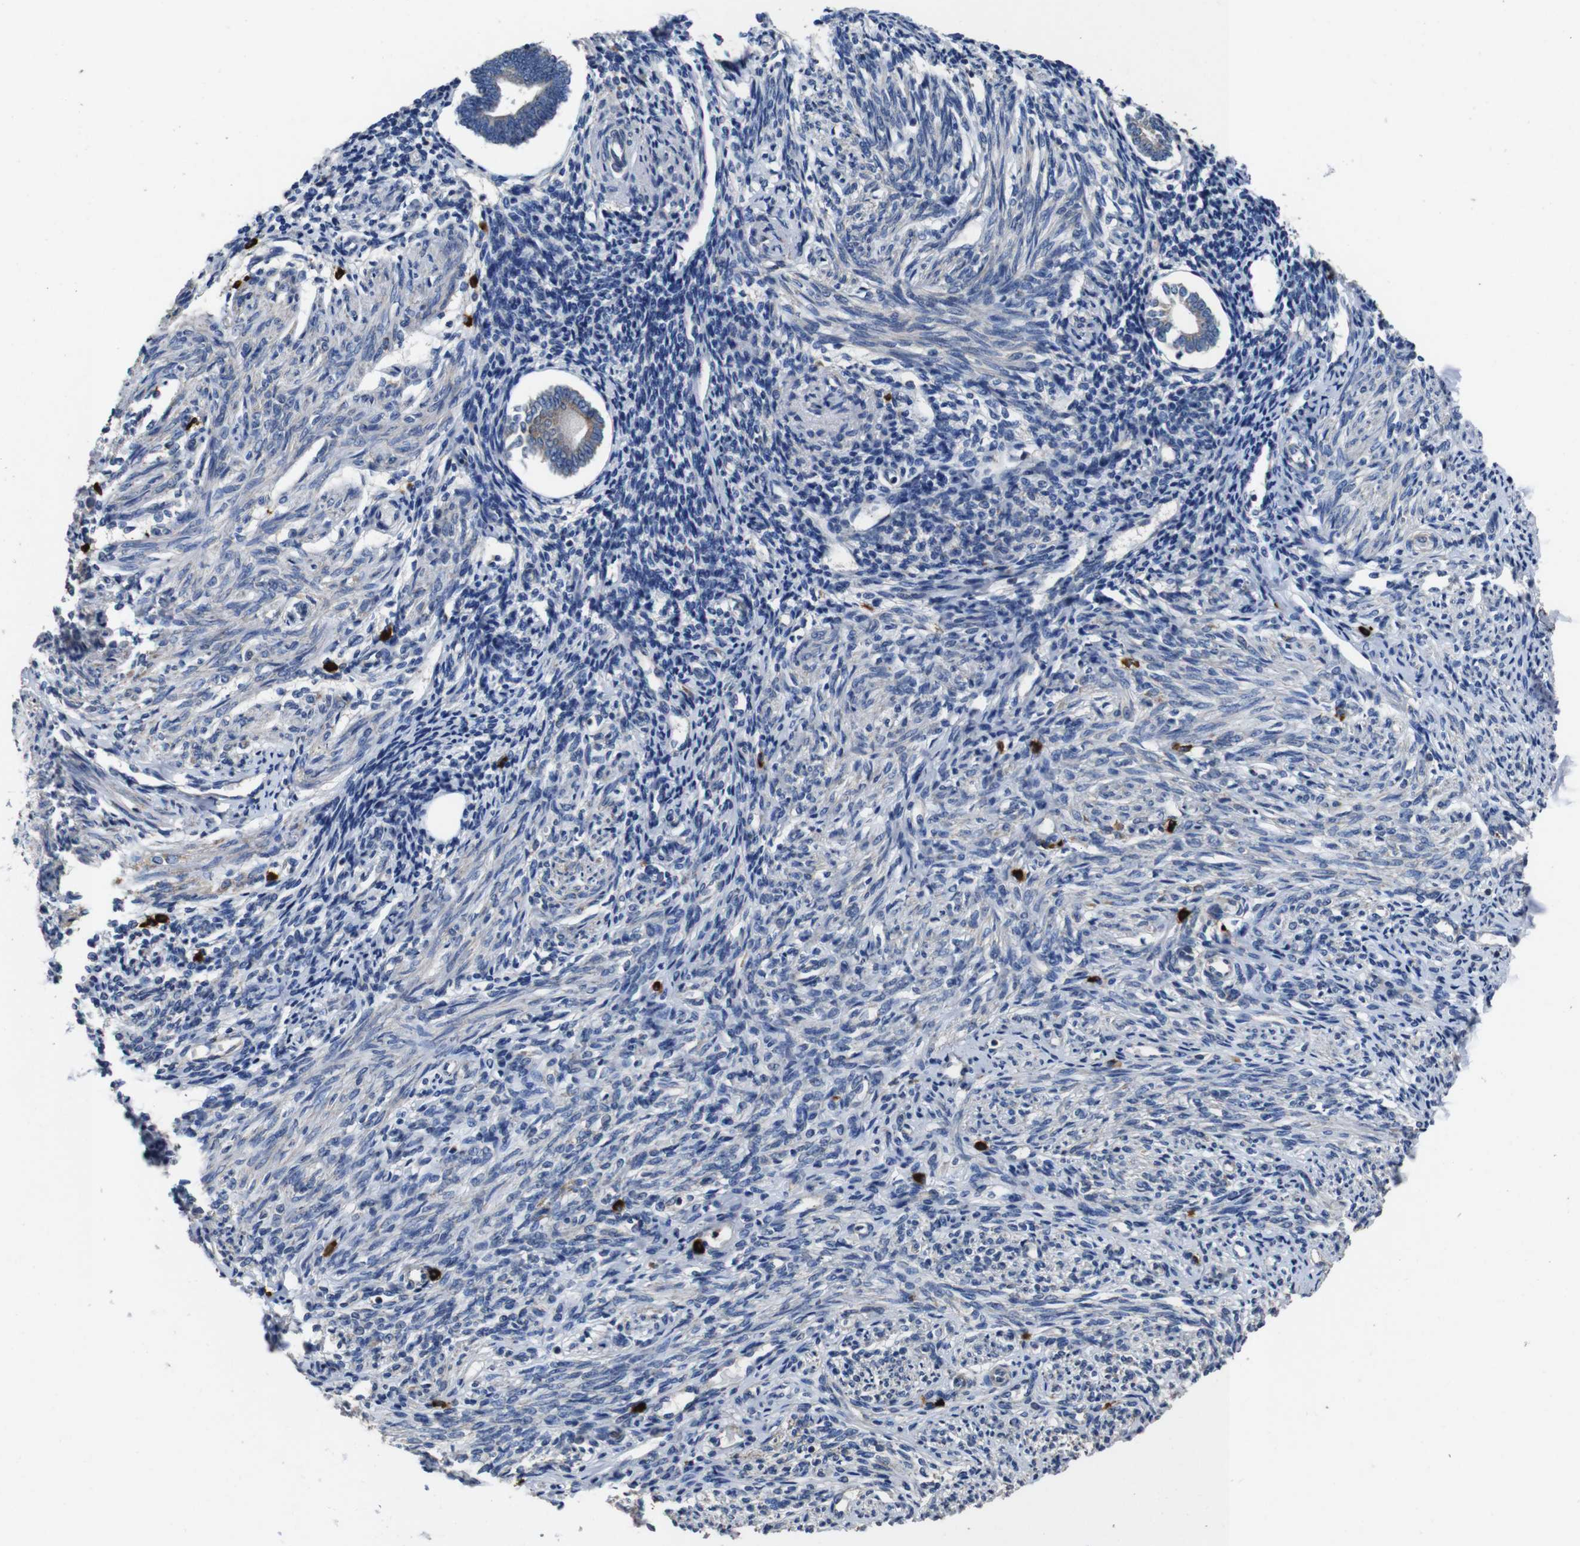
{"staining": {"intensity": "negative", "quantity": "none", "location": "none"}, "tissue": "endometrium", "cell_type": "Cells in endometrial stroma", "image_type": "normal", "snomed": [{"axis": "morphology", "description": "Normal tissue, NOS"}, {"axis": "topography", "description": "Endometrium"}], "caption": "Immunohistochemistry of normal endometrium demonstrates no staining in cells in endometrial stroma. (DAB immunohistochemistry, high magnification).", "gene": "GLIPR1", "patient": {"sex": "female", "age": 71}}